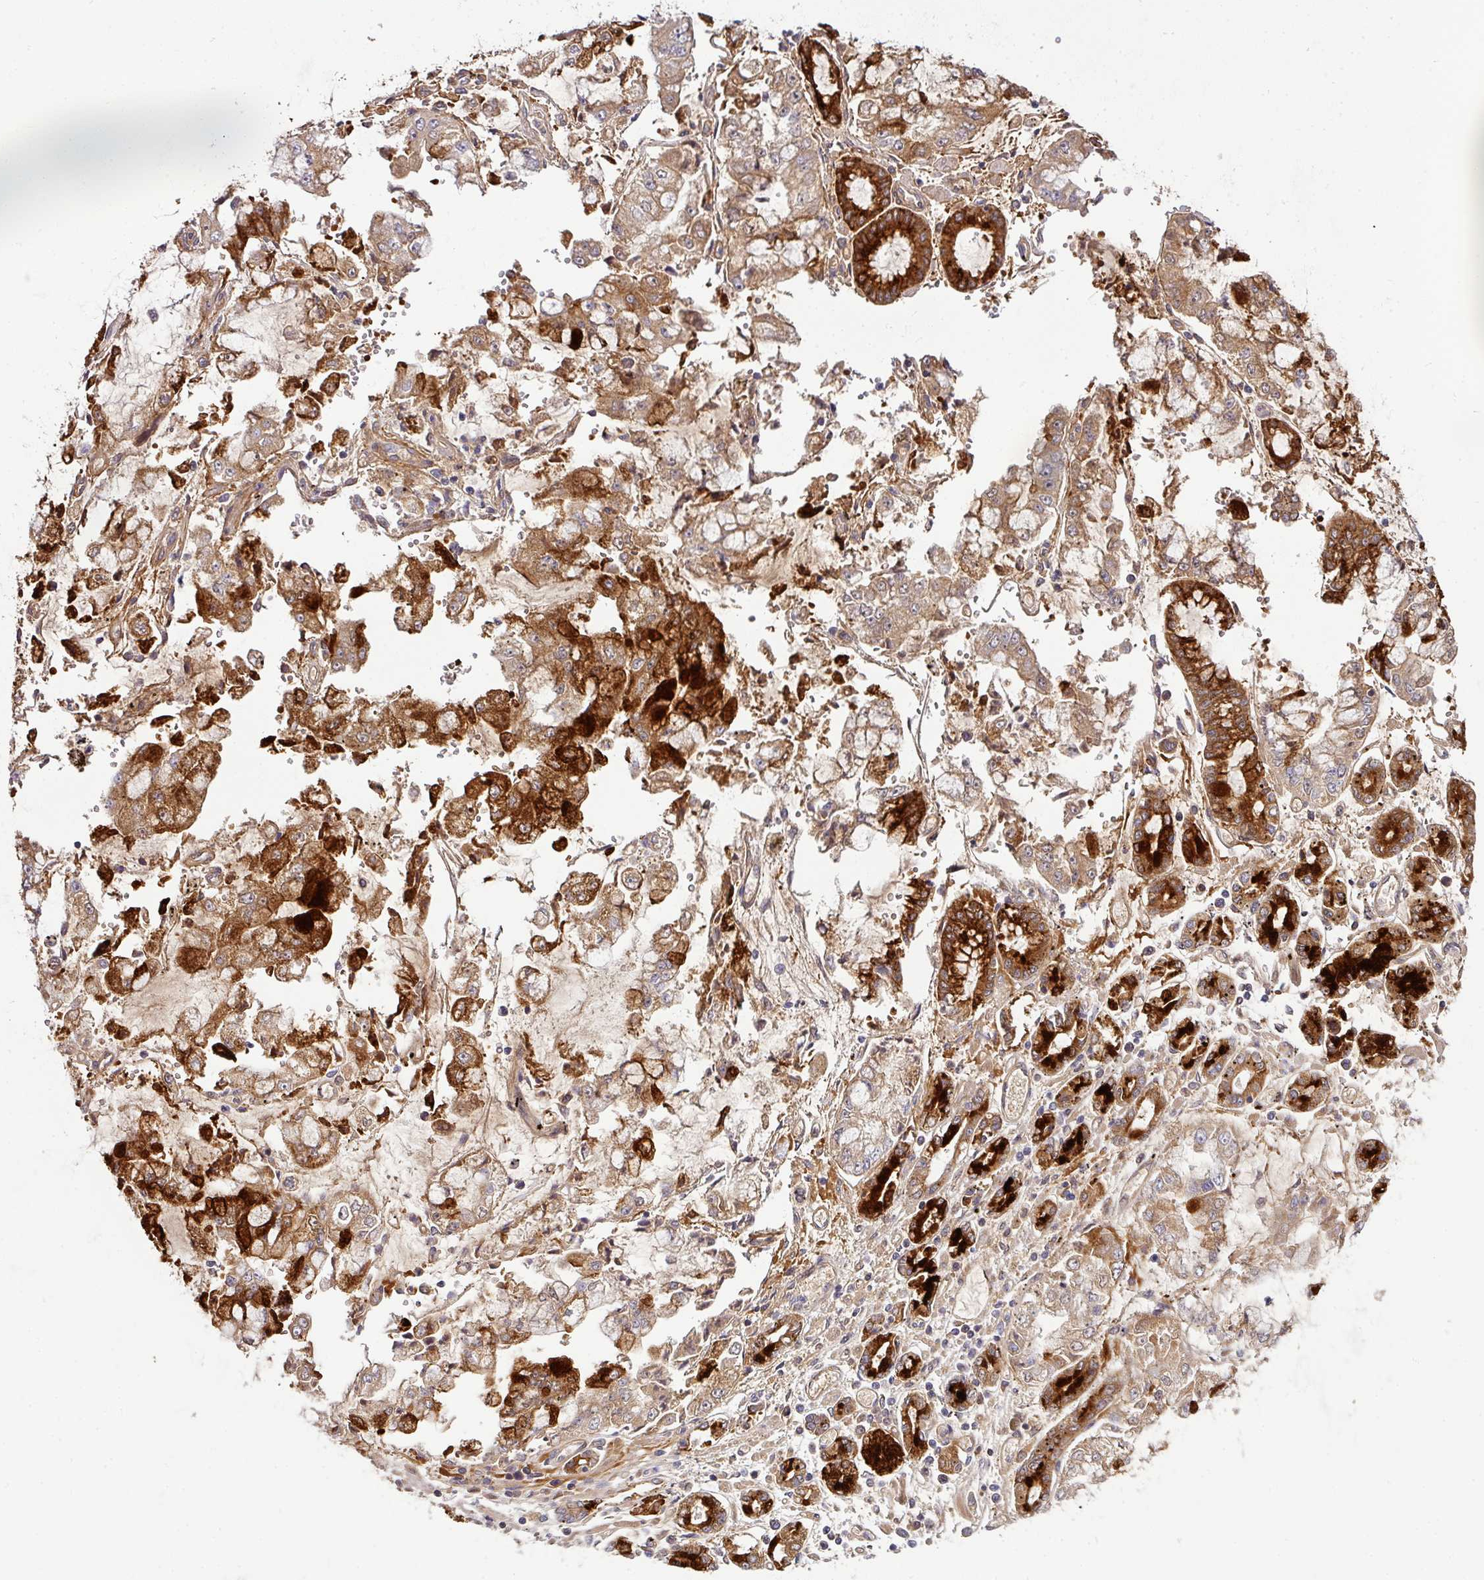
{"staining": {"intensity": "strong", "quantity": ">75%", "location": "cytoplasmic/membranous"}, "tissue": "stomach cancer", "cell_type": "Tumor cells", "image_type": "cancer", "snomed": [{"axis": "morphology", "description": "Adenocarcinoma, NOS"}, {"axis": "topography", "description": "Stomach"}], "caption": "Immunohistochemical staining of stomach cancer demonstrates high levels of strong cytoplasmic/membranous staining in approximately >75% of tumor cells.", "gene": "NAPSA", "patient": {"sex": "male", "age": 76}}